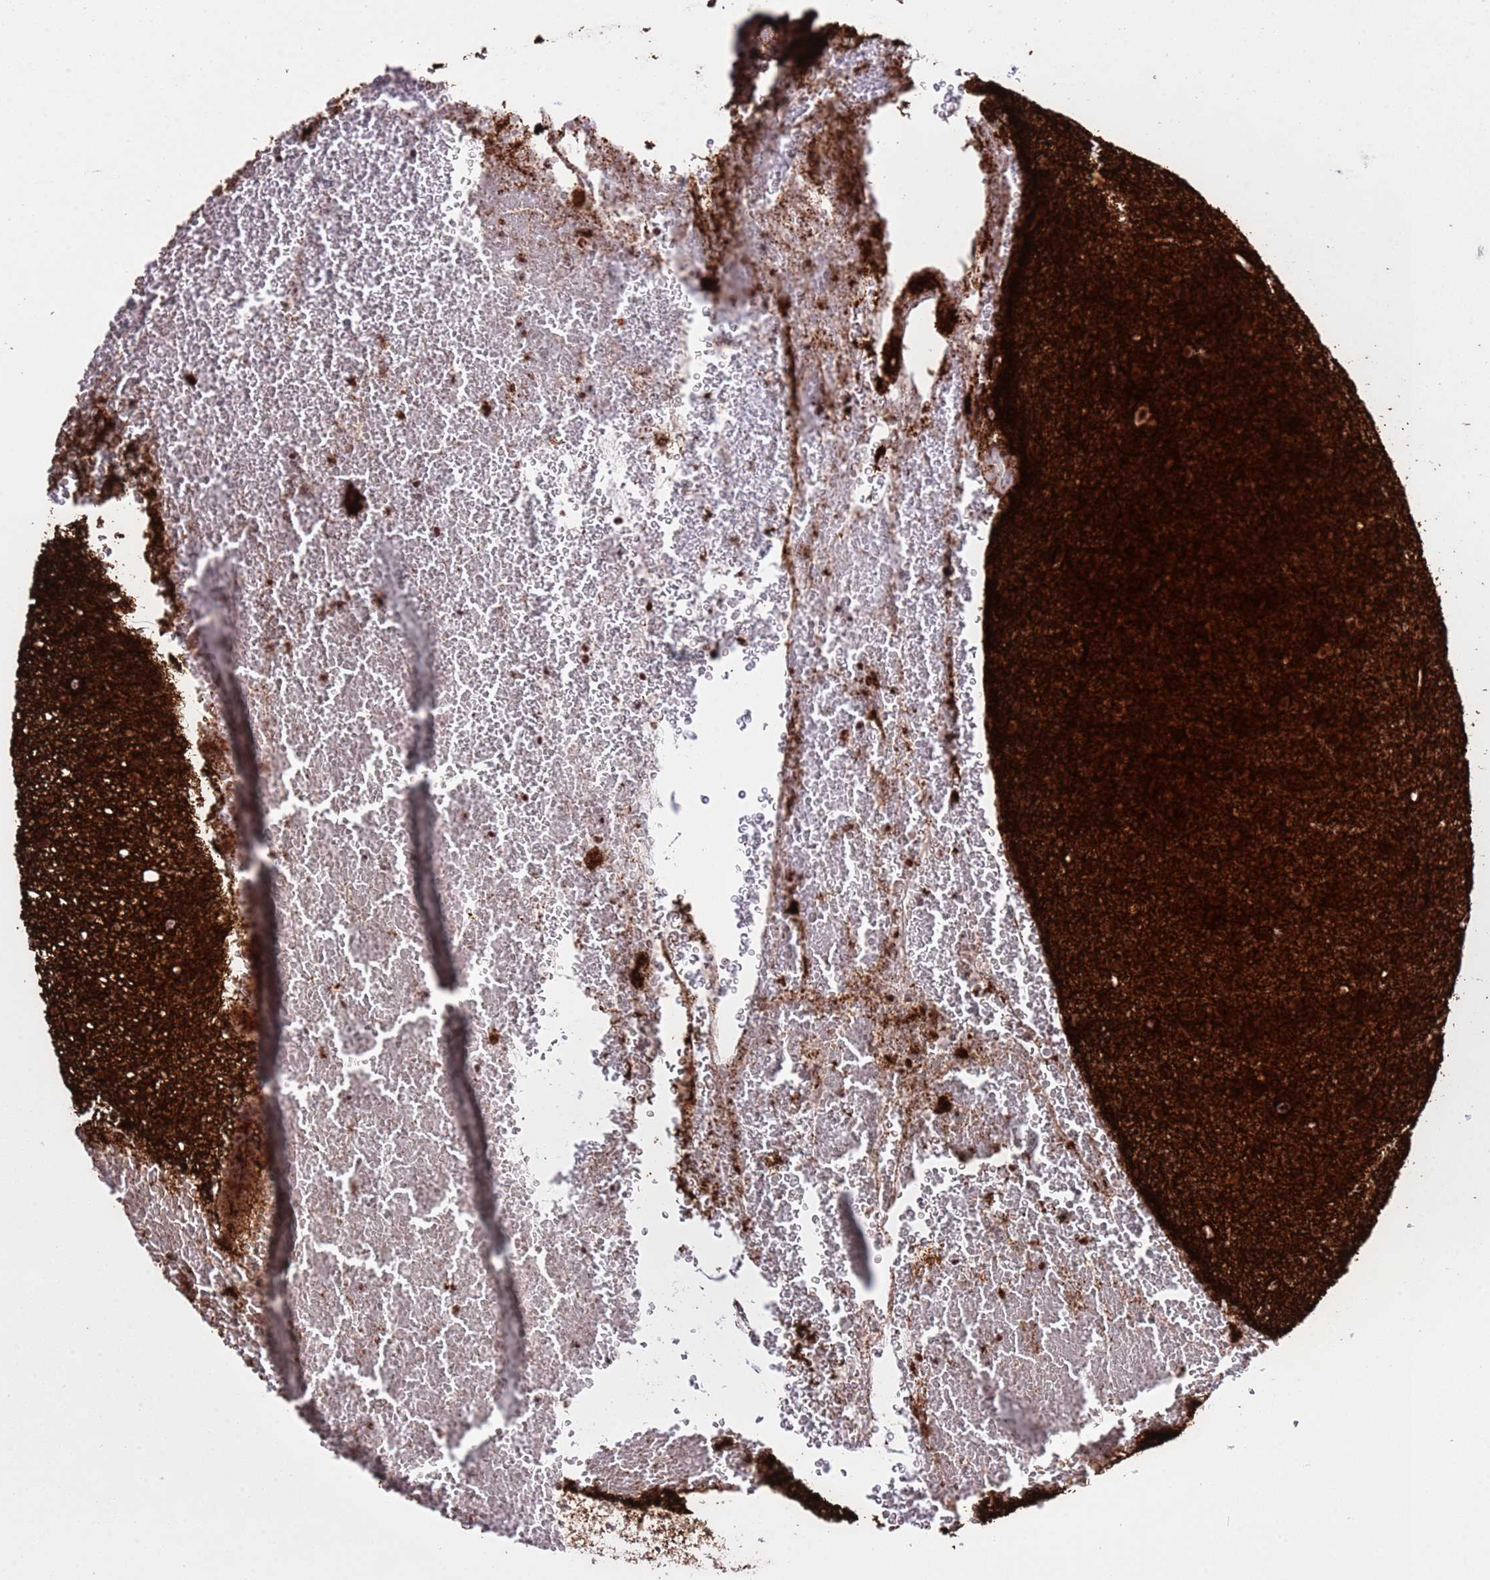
{"staining": {"intensity": "strong", "quantity": ">75%", "location": "cytoplasmic/membranous,nuclear"}, "tissue": "glioma", "cell_type": "Tumor cells", "image_type": "cancer", "snomed": [{"axis": "morphology", "description": "Glioma, malignant, Low grade"}, {"axis": "topography", "description": "Cerebral cortex"}], "caption": "Immunohistochemical staining of human malignant glioma (low-grade) displays high levels of strong cytoplasmic/membranous and nuclear expression in about >75% of tumor cells.", "gene": "THOC2", "patient": {"sex": "female", "age": 39}}